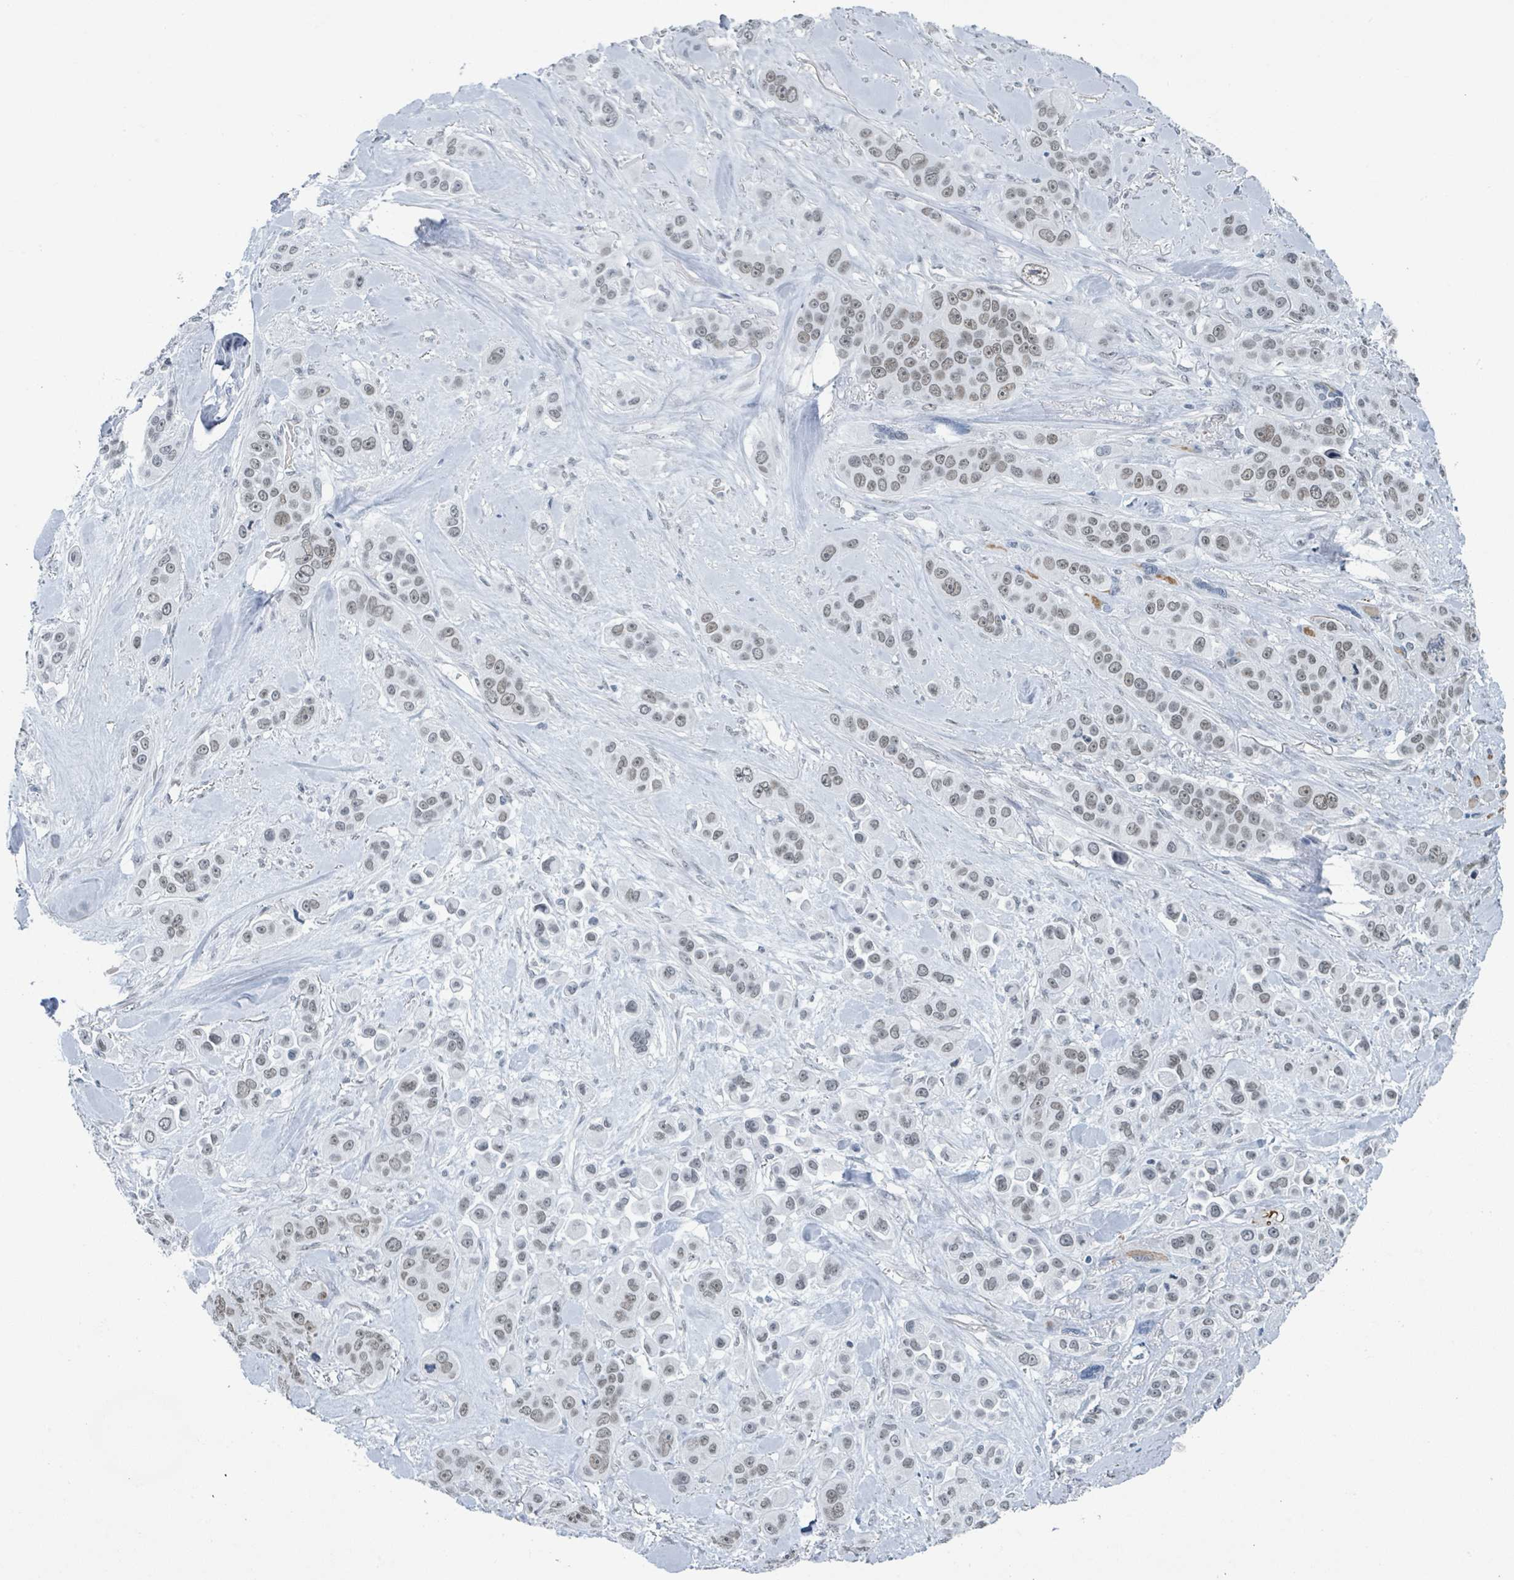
{"staining": {"intensity": "weak", "quantity": "25%-75%", "location": "nuclear"}, "tissue": "skin cancer", "cell_type": "Tumor cells", "image_type": "cancer", "snomed": [{"axis": "morphology", "description": "Squamous cell carcinoma, NOS"}, {"axis": "topography", "description": "Skin"}], "caption": "Approximately 25%-75% of tumor cells in squamous cell carcinoma (skin) demonstrate weak nuclear protein staining as visualized by brown immunohistochemical staining.", "gene": "EHMT2", "patient": {"sex": "male", "age": 67}}